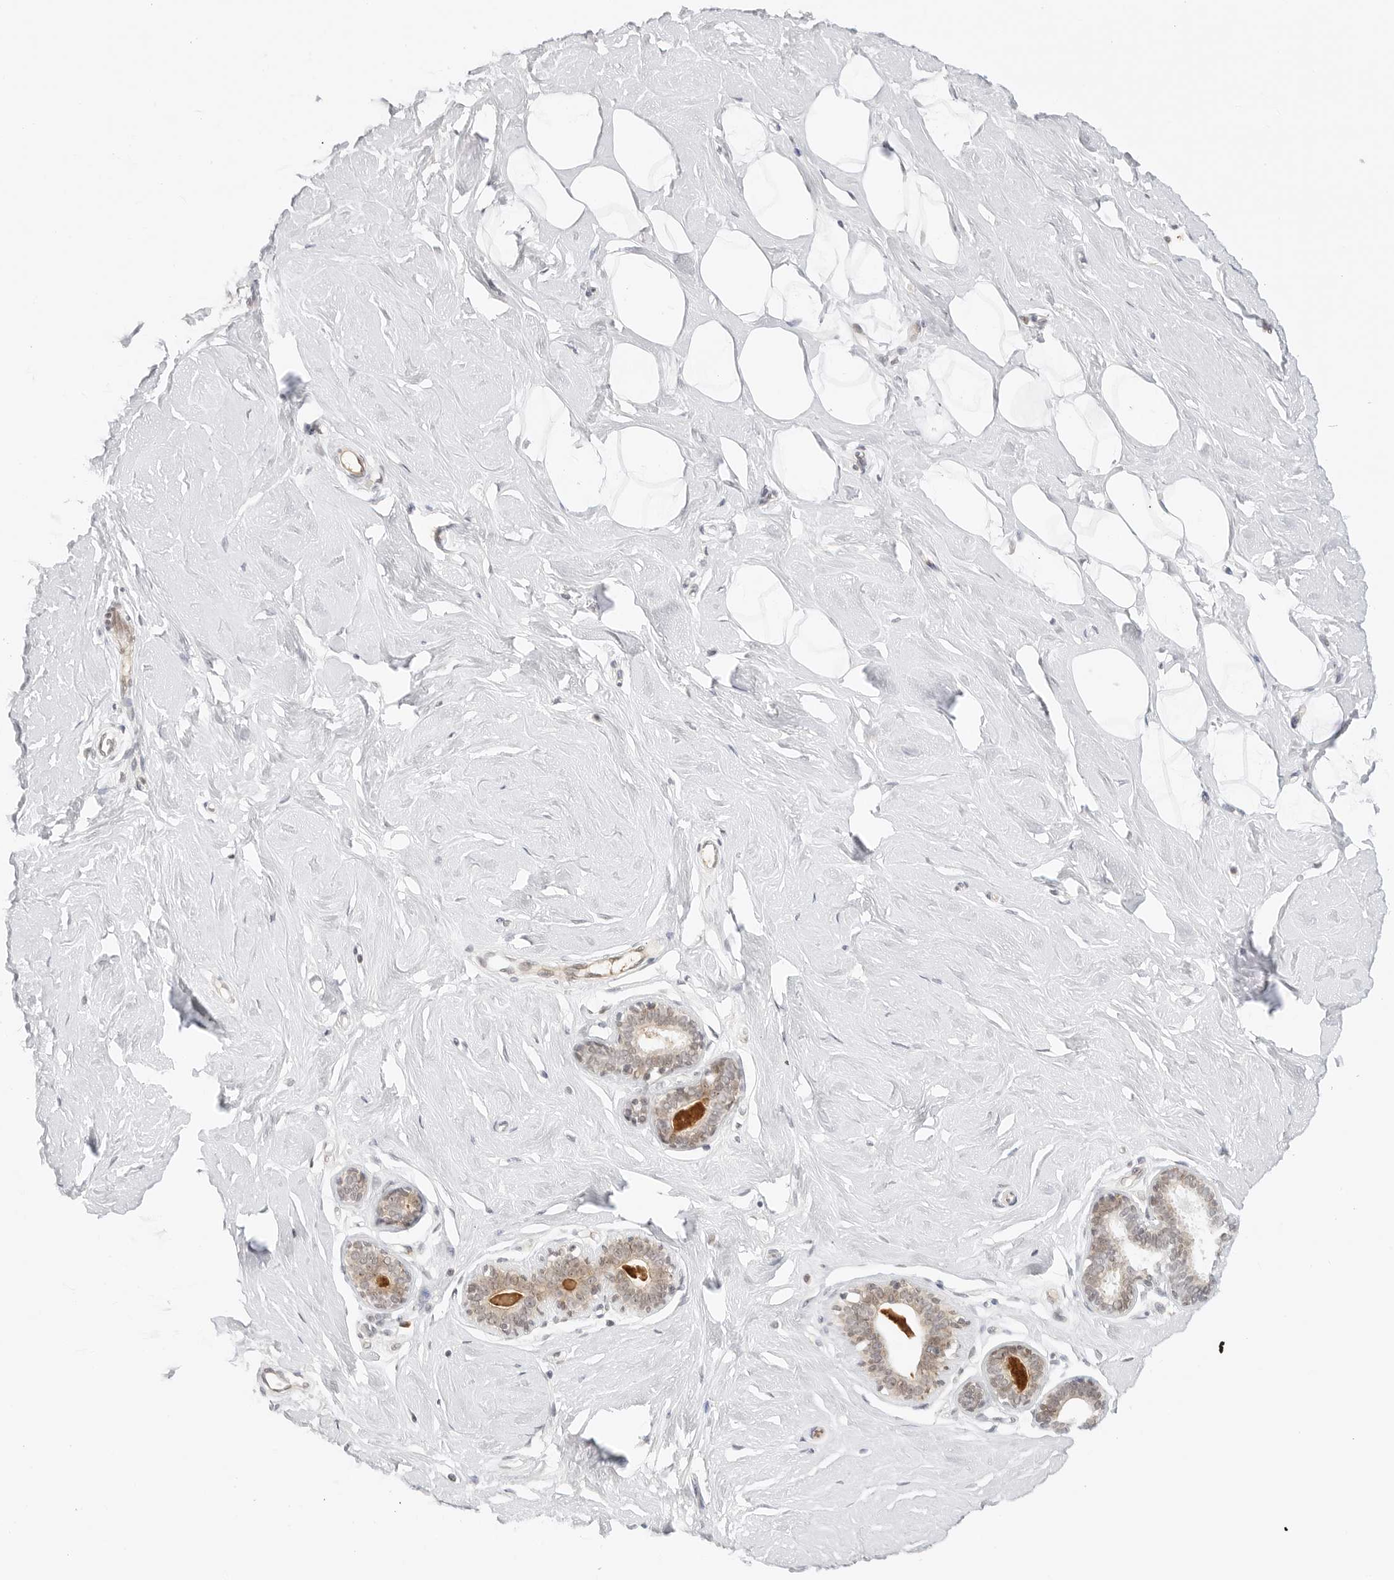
{"staining": {"intensity": "negative", "quantity": "none", "location": "none"}, "tissue": "breast", "cell_type": "Adipocytes", "image_type": "normal", "snomed": [{"axis": "morphology", "description": "Normal tissue, NOS"}, {"axis": "topography", "description": "Breast"}], "caption": "Image shows no significant protein positivity in adipocytes of unremarkable breast.", "gene": "HIPK3", "patient": {"sex": "female", "age": 23}}